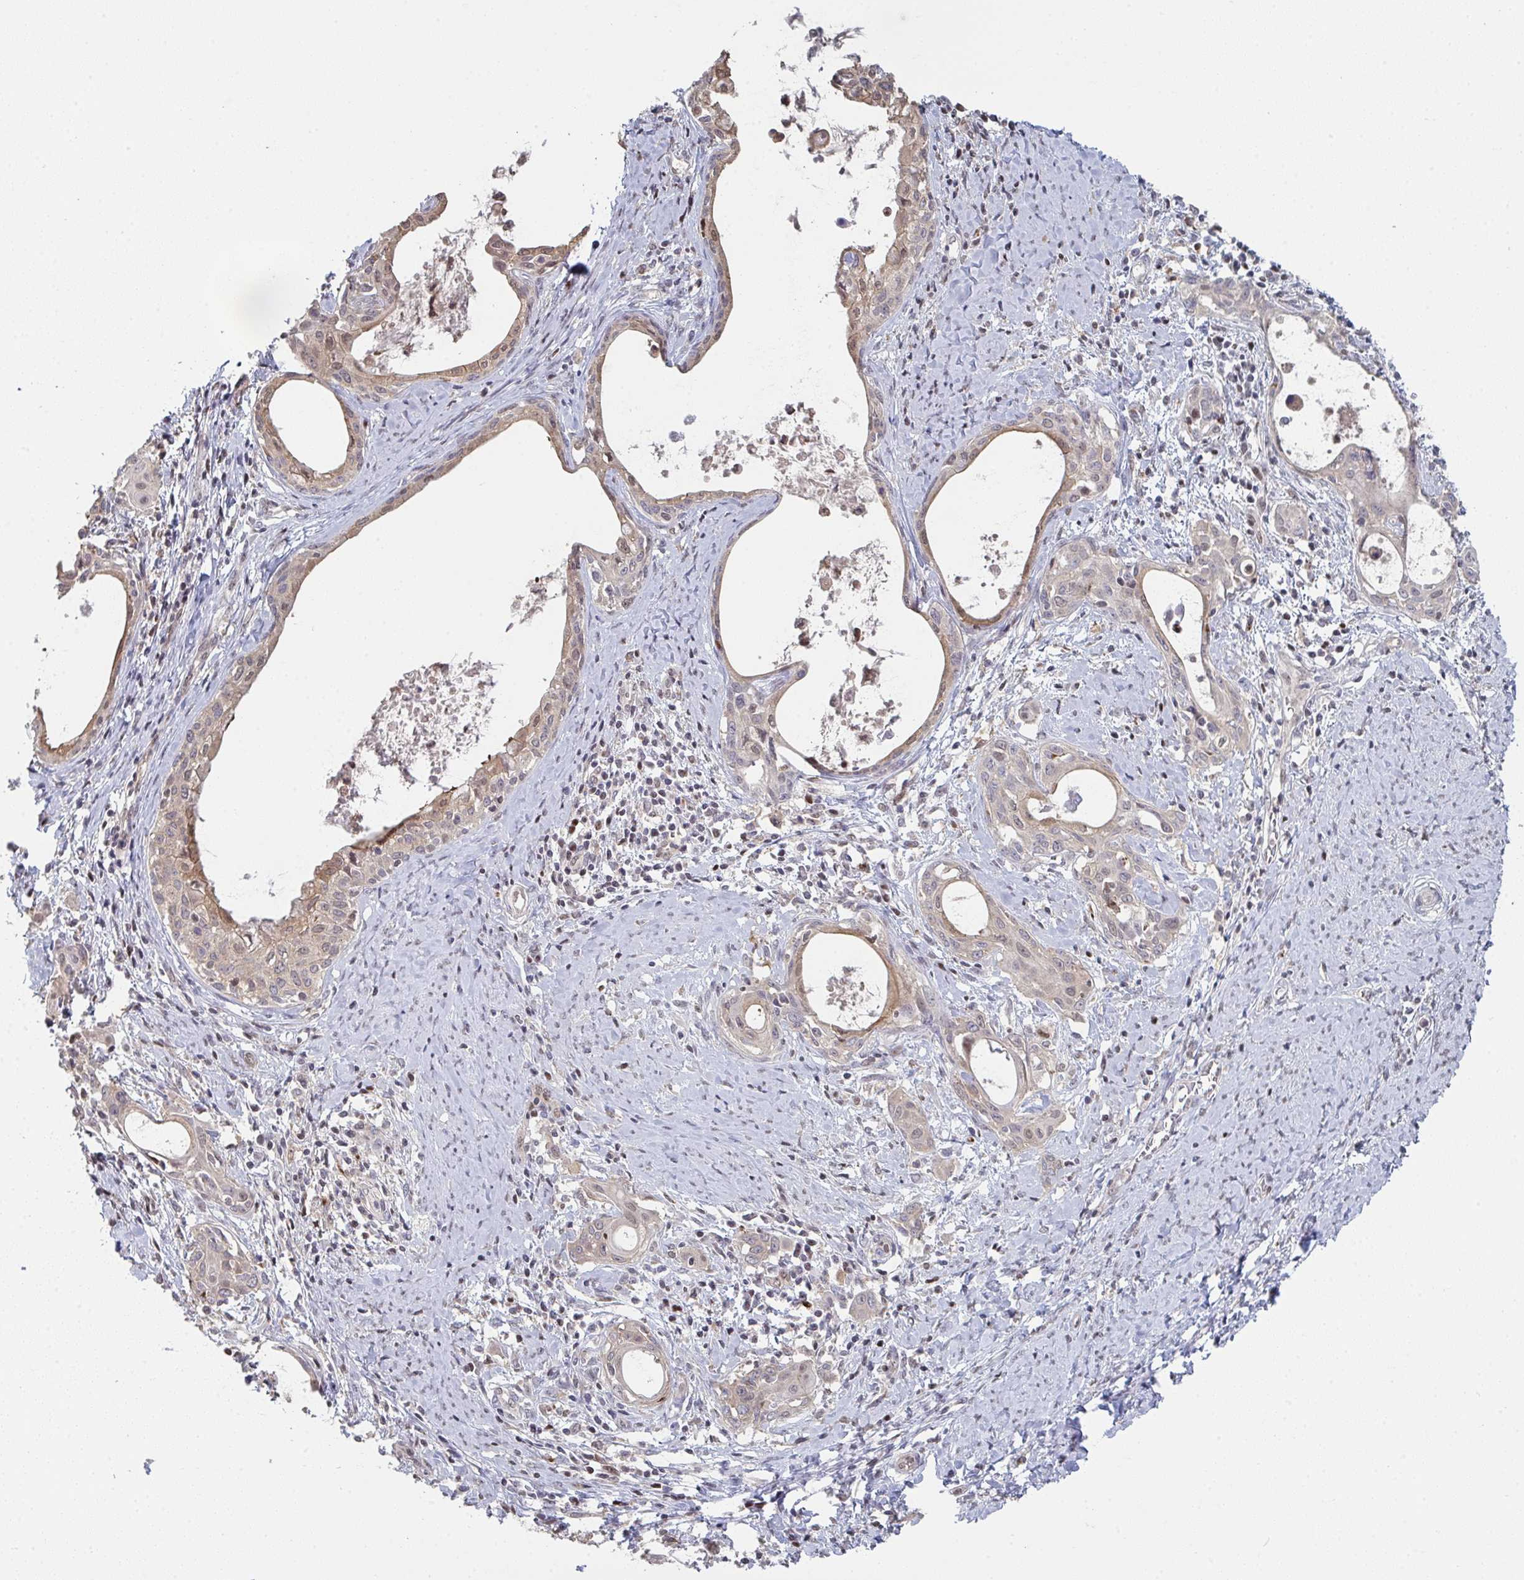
{"staining": {"intensity": "weak", "quantity": "<25%", "location": "cytoplasmic/membranous,nuclear"}, "tissue": "cervical cancer", "cell_type": "Tumor cells", "image_type": "cancer", "snomed": [{"axis": "morphology", "description": "Squamous cell carcinoma, NOS"}, {"axis": "morphology", "description": "Adenocarcinoma, NOS"}, {"axis": "topography", "description": "Cervix"}], "caption": "Immunohistochemical staining of squamous cell carcinoma (cervical) exhibits no significant expression in tumor cells.", "gene": "ACD", "patient": {"sex": "female", "age": 52}}